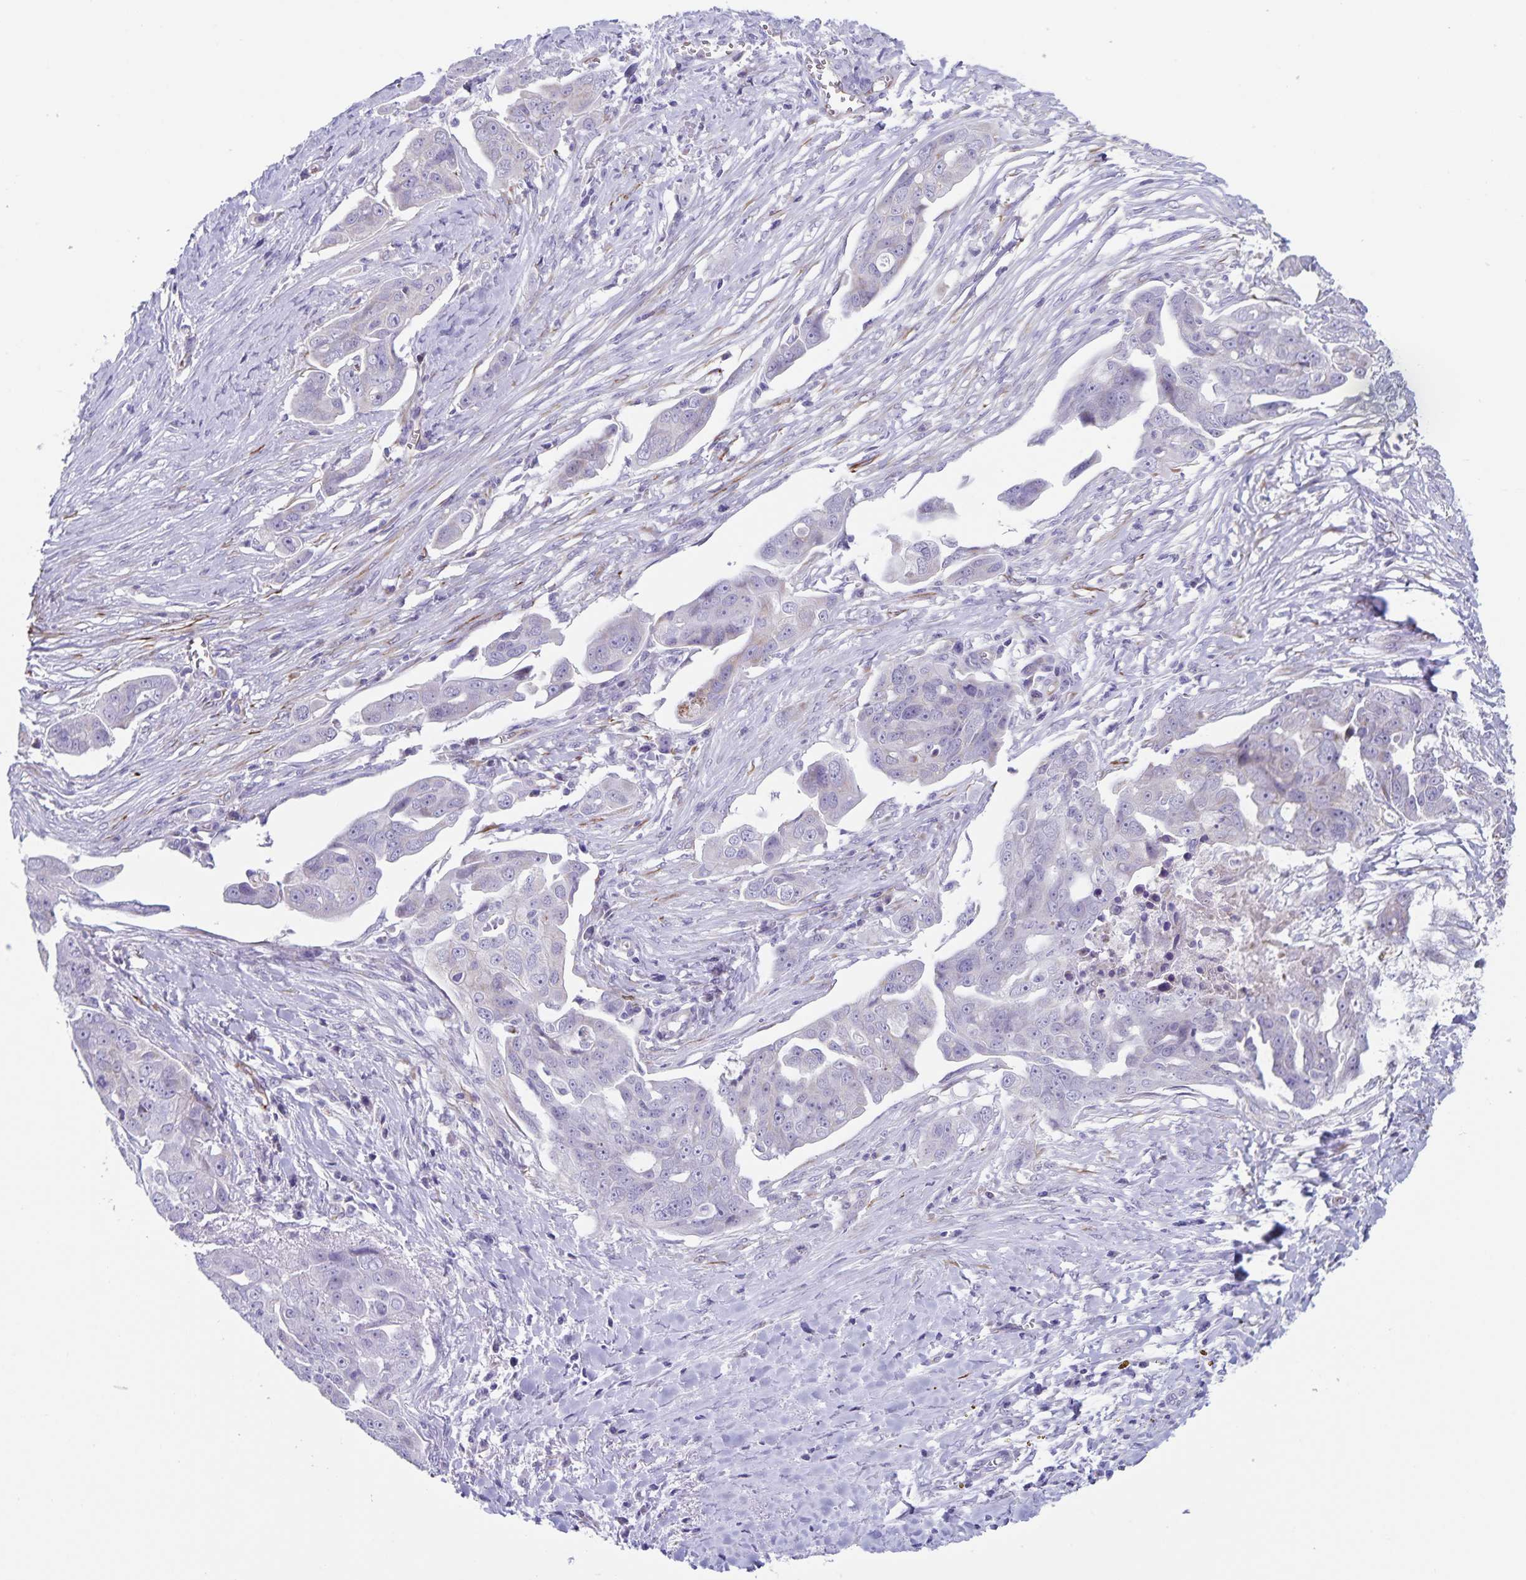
{"staining": {"intensity": "negative", "quantity": "none", "location": "none"}, "tissue": "ovarian cancer", "cell_type": "Tumor cells", "image_type": "cancer", "snomed": [{"axis": "morphology", "description": "Carcinoma, endometroid"}, {"axis": "topography", "description": "Ovary"}], "caption": "Photomicrograph shows no protein expression in tumor cells of ovarian endometroid carcinoma tissue.", "gene": "SYNM", "patient": {"sex": "female", "age": 70}}